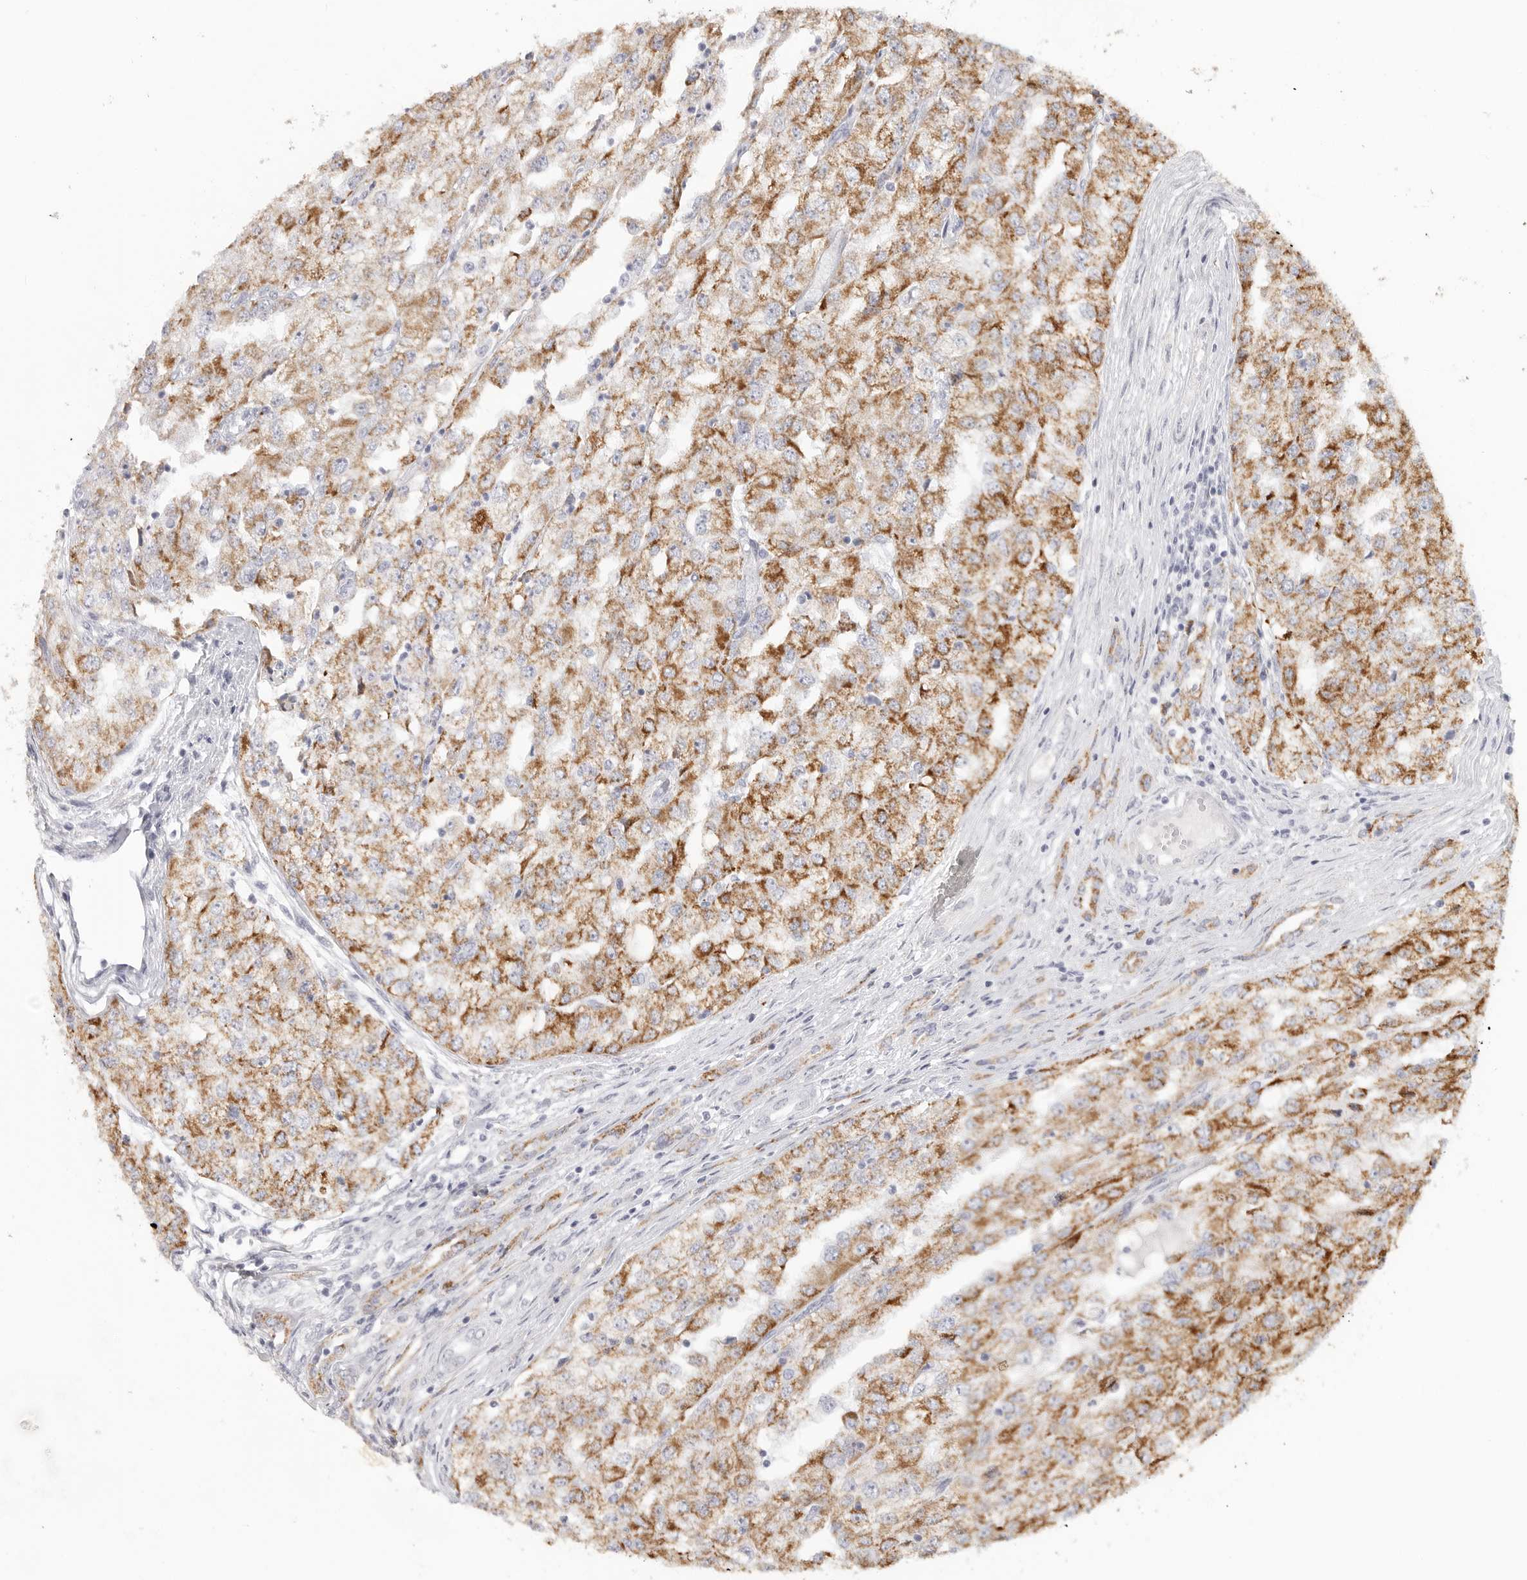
{"staining": {"intensity": "moderate", "quantity": ">75%", "location": "cytoplasmic/membranous"}, "tissue": "renal cancer", "cell_type": "Tumor cells", "image_type": "cancer", "snomed": [{"axis": "morphology", "description": "Adenocarcinoma, NOS"}, {"axis": "topography", "description": "Kidney"}], "caption": "The micrograph exhibits staining of renal cancer, revealing moderate cytoplasmic/membranous protein staining (brown color) within tumor cells.", "gene": "ELP3", "patient": {"sex": "female", "age": 54}}